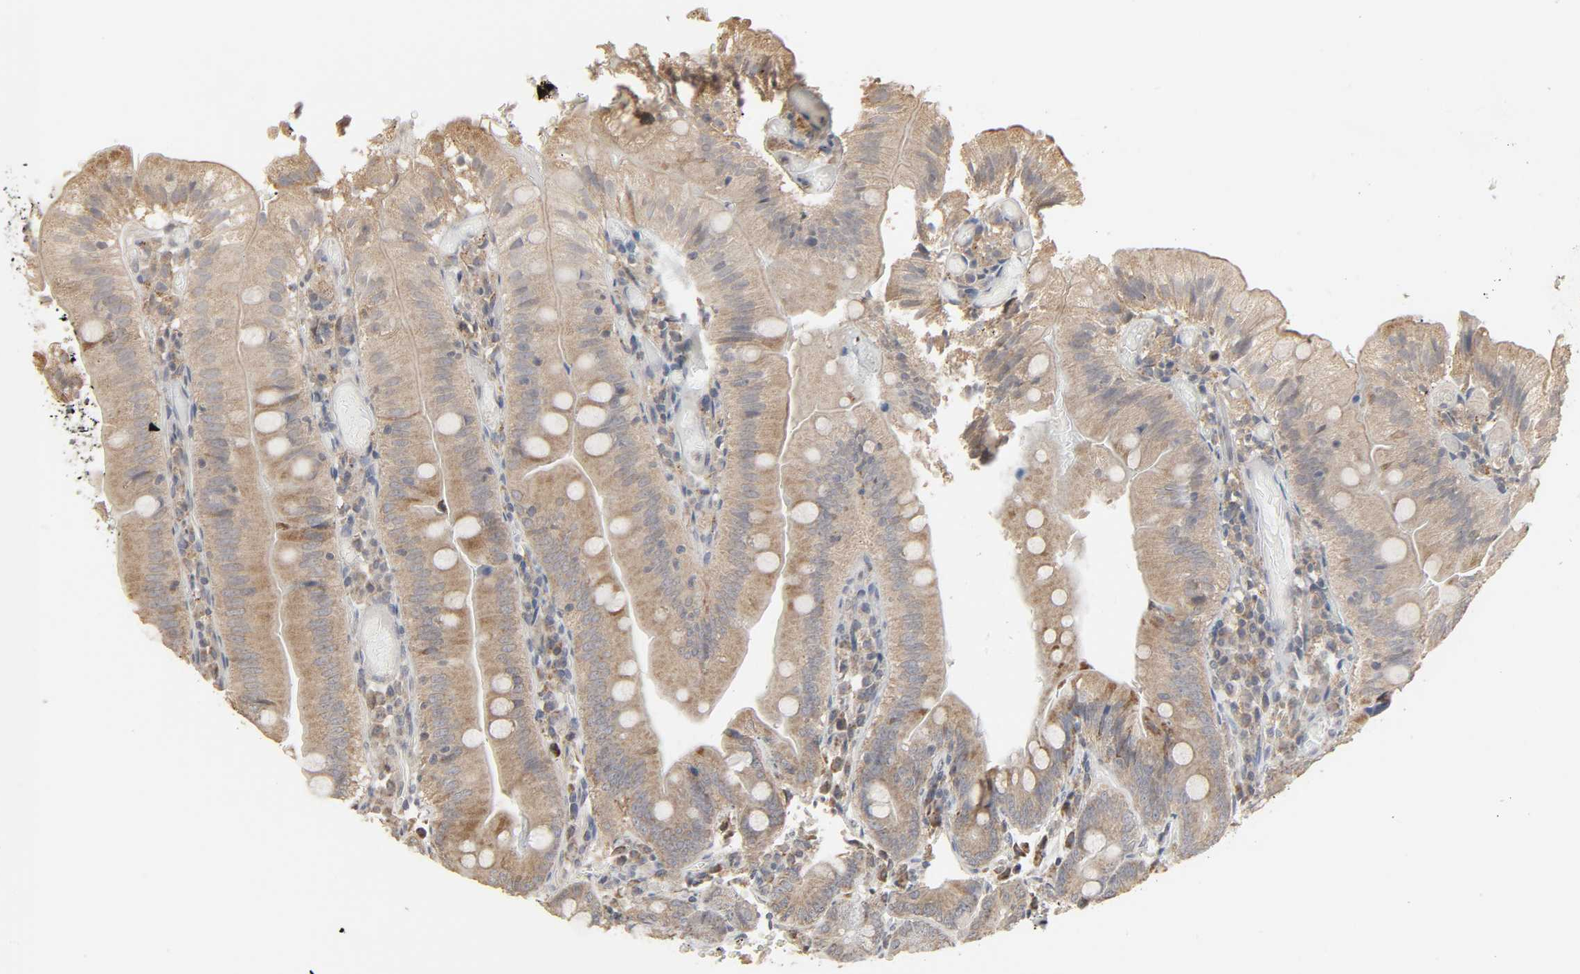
{"staining": {"intensity": "moderate", "quantity": ">75%", "location": "cytoplasmic/membranous"}, "tissue": "small intestine", "cell_type": "Glandular cells", "image_type": "normal", "snomed": [{"axis": "morphology", "description": "Normal tissue, NOS"}, {"axis": "topography", "description": "Small intestine"}], "caption": "Protein staining of benign small intestine shows moderate cytoplasmic/membranous positivity in about >75% of glandular cells.", "gene": "CLEC4E", "patient": {"sex": "male", "age": 71}}